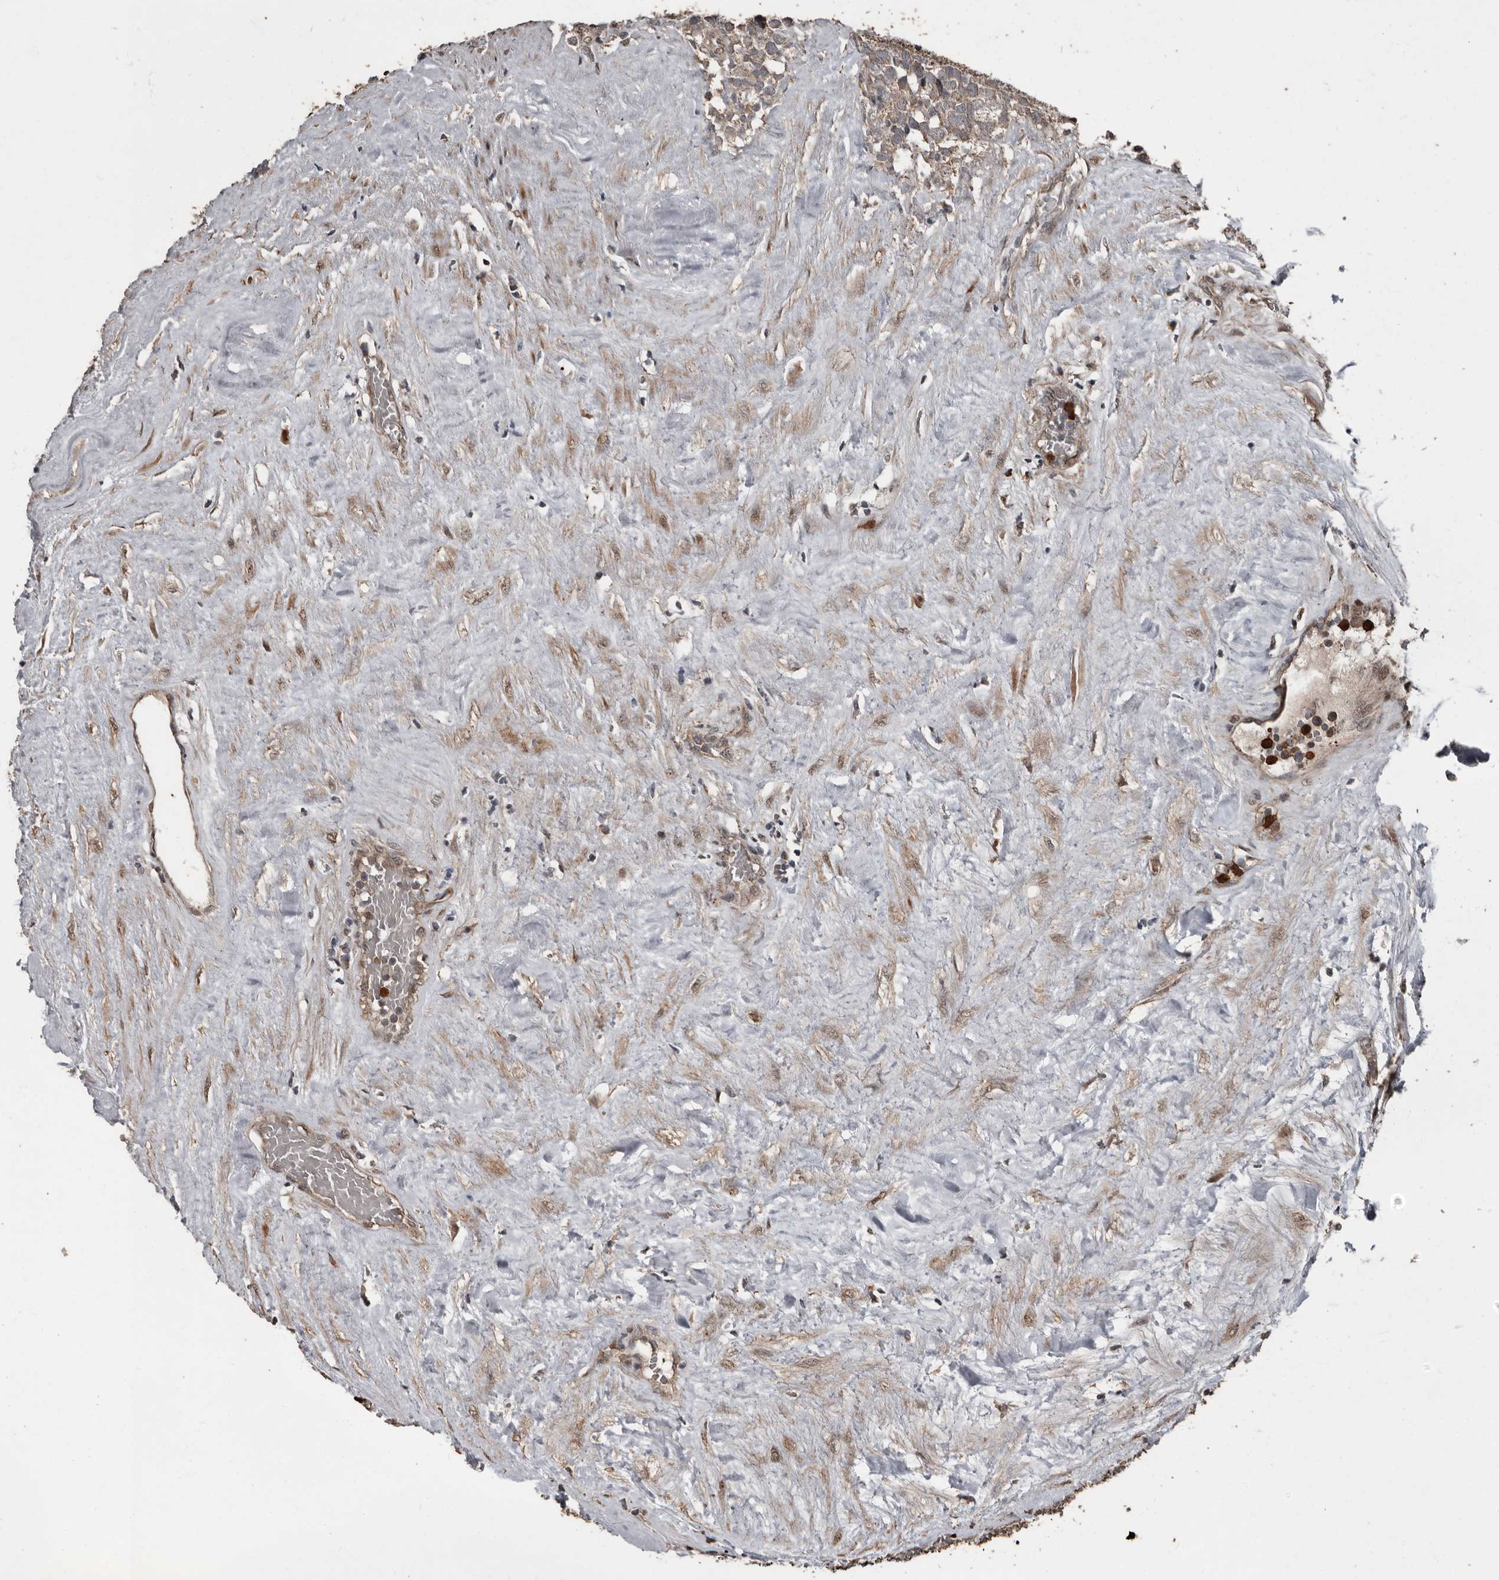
{"staining": {"intensity": "weak", "quantity": ">75%", "location": "cytoplasmic/membranous"}, "tissue": "testis cancer", "cell_type": "Tumor cells", "image_type": "cancer", "snomed": [{"axis": "morphology", "description": "Seminoma, NOS"}, {"axis": "topography", "description": "Testis"}], "caption": "This is an image of immunohistochemistry staining of seminoma (testis), which shows weak staining in the cytoplasmic/membranous of tumor cells.", "gene": "FSBP", "patient": {"sex": "male", "age": 71}}